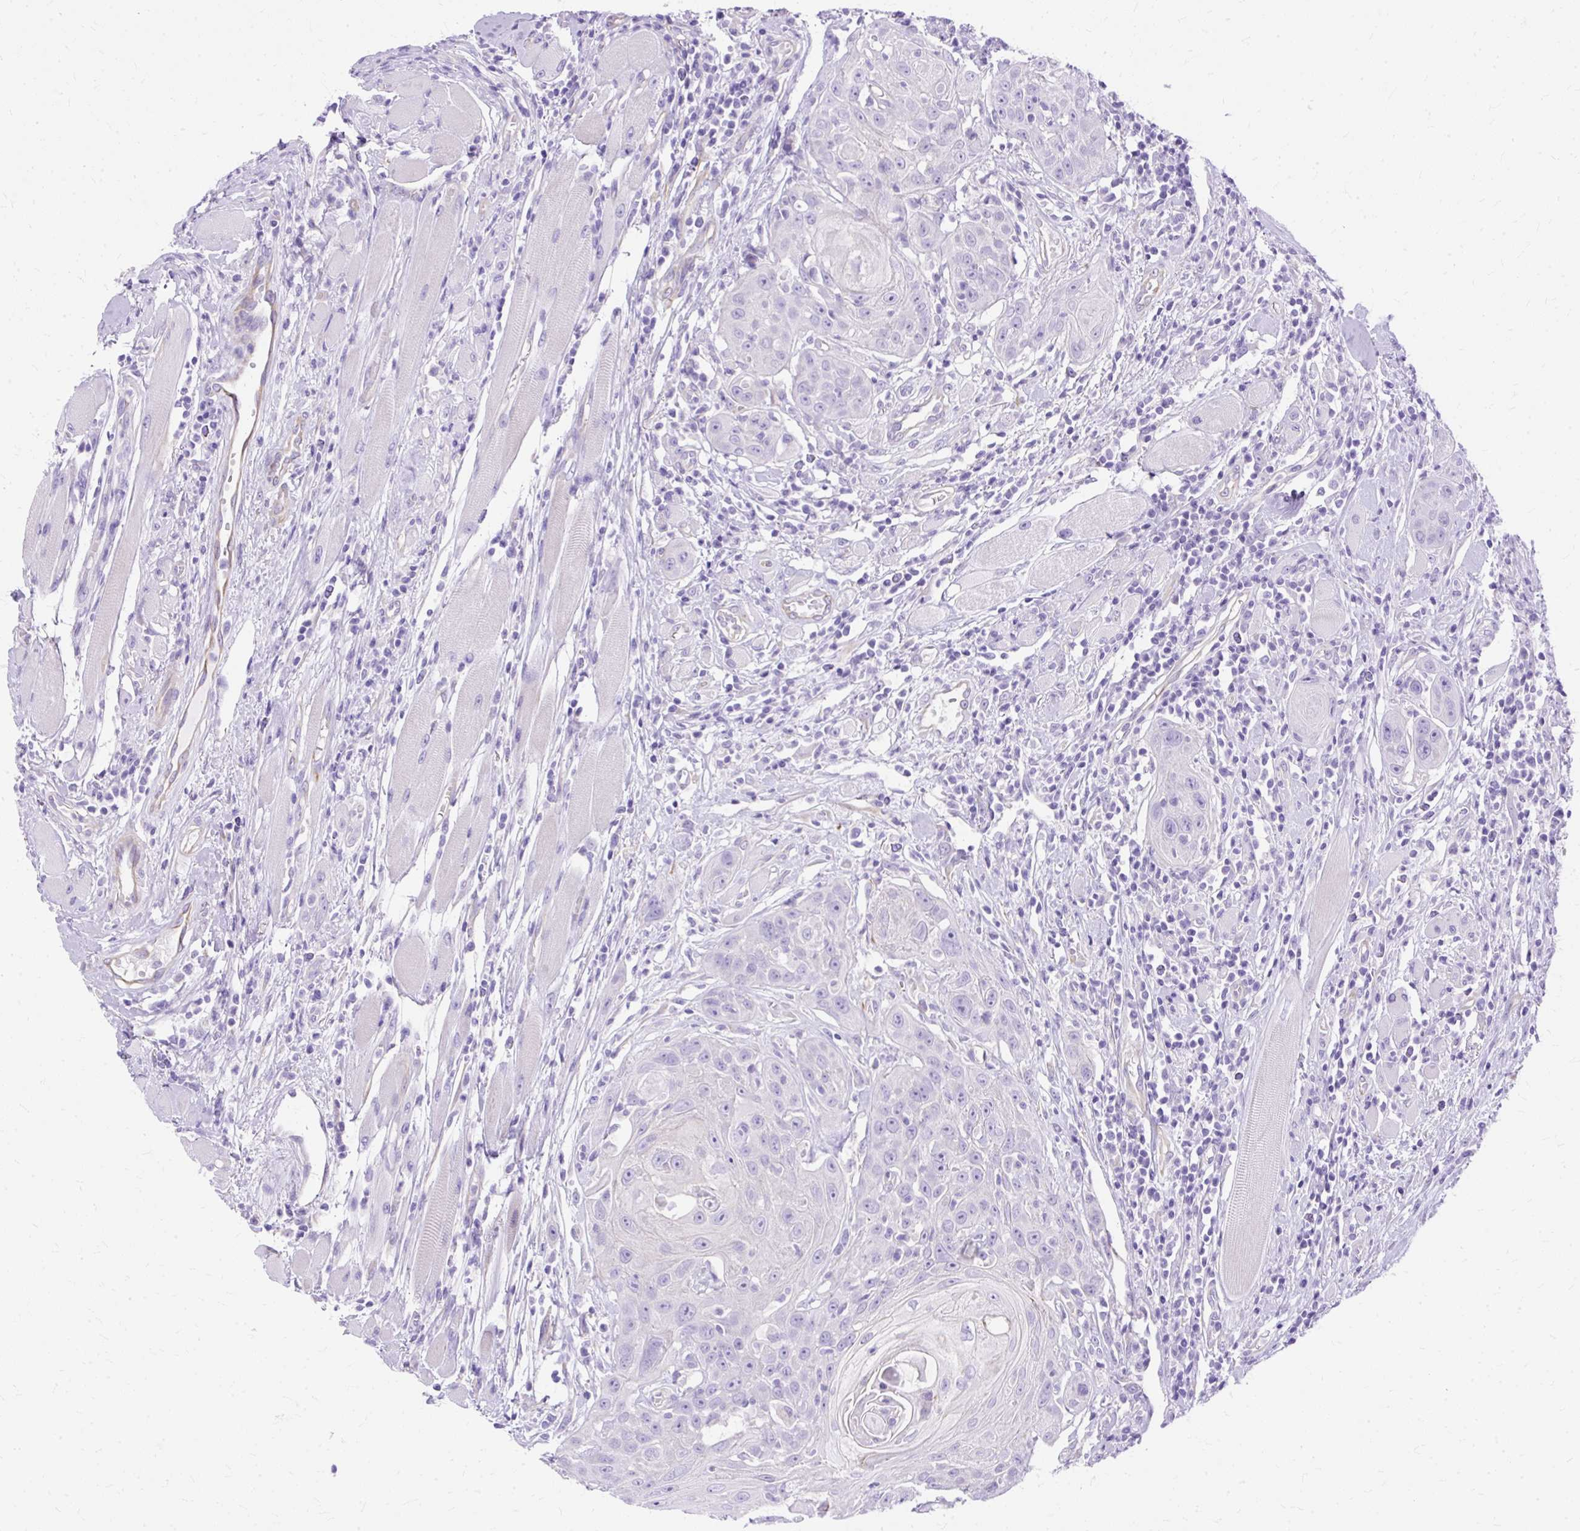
{"staining": {"intensity": "negative", "quantity": "none", "location": "none"}, "tissue": "head and neck cancer", "cell_type": "Tumor cells", "image_type": "cancer", "snomed": [{"axis": "morphology", "description": "Squamous cell carcinoma, NOS"}, {"axis": "topography", "description": "Head-Neck"}], "caption": "Immunohistochemistry histopathology image of squamous cell carcinoma (head and neck) stained for a protein (brown), which shows no expression in tumor cells.", "gene": "MYO6", "patient": {"sex": "female", "age": 59}}